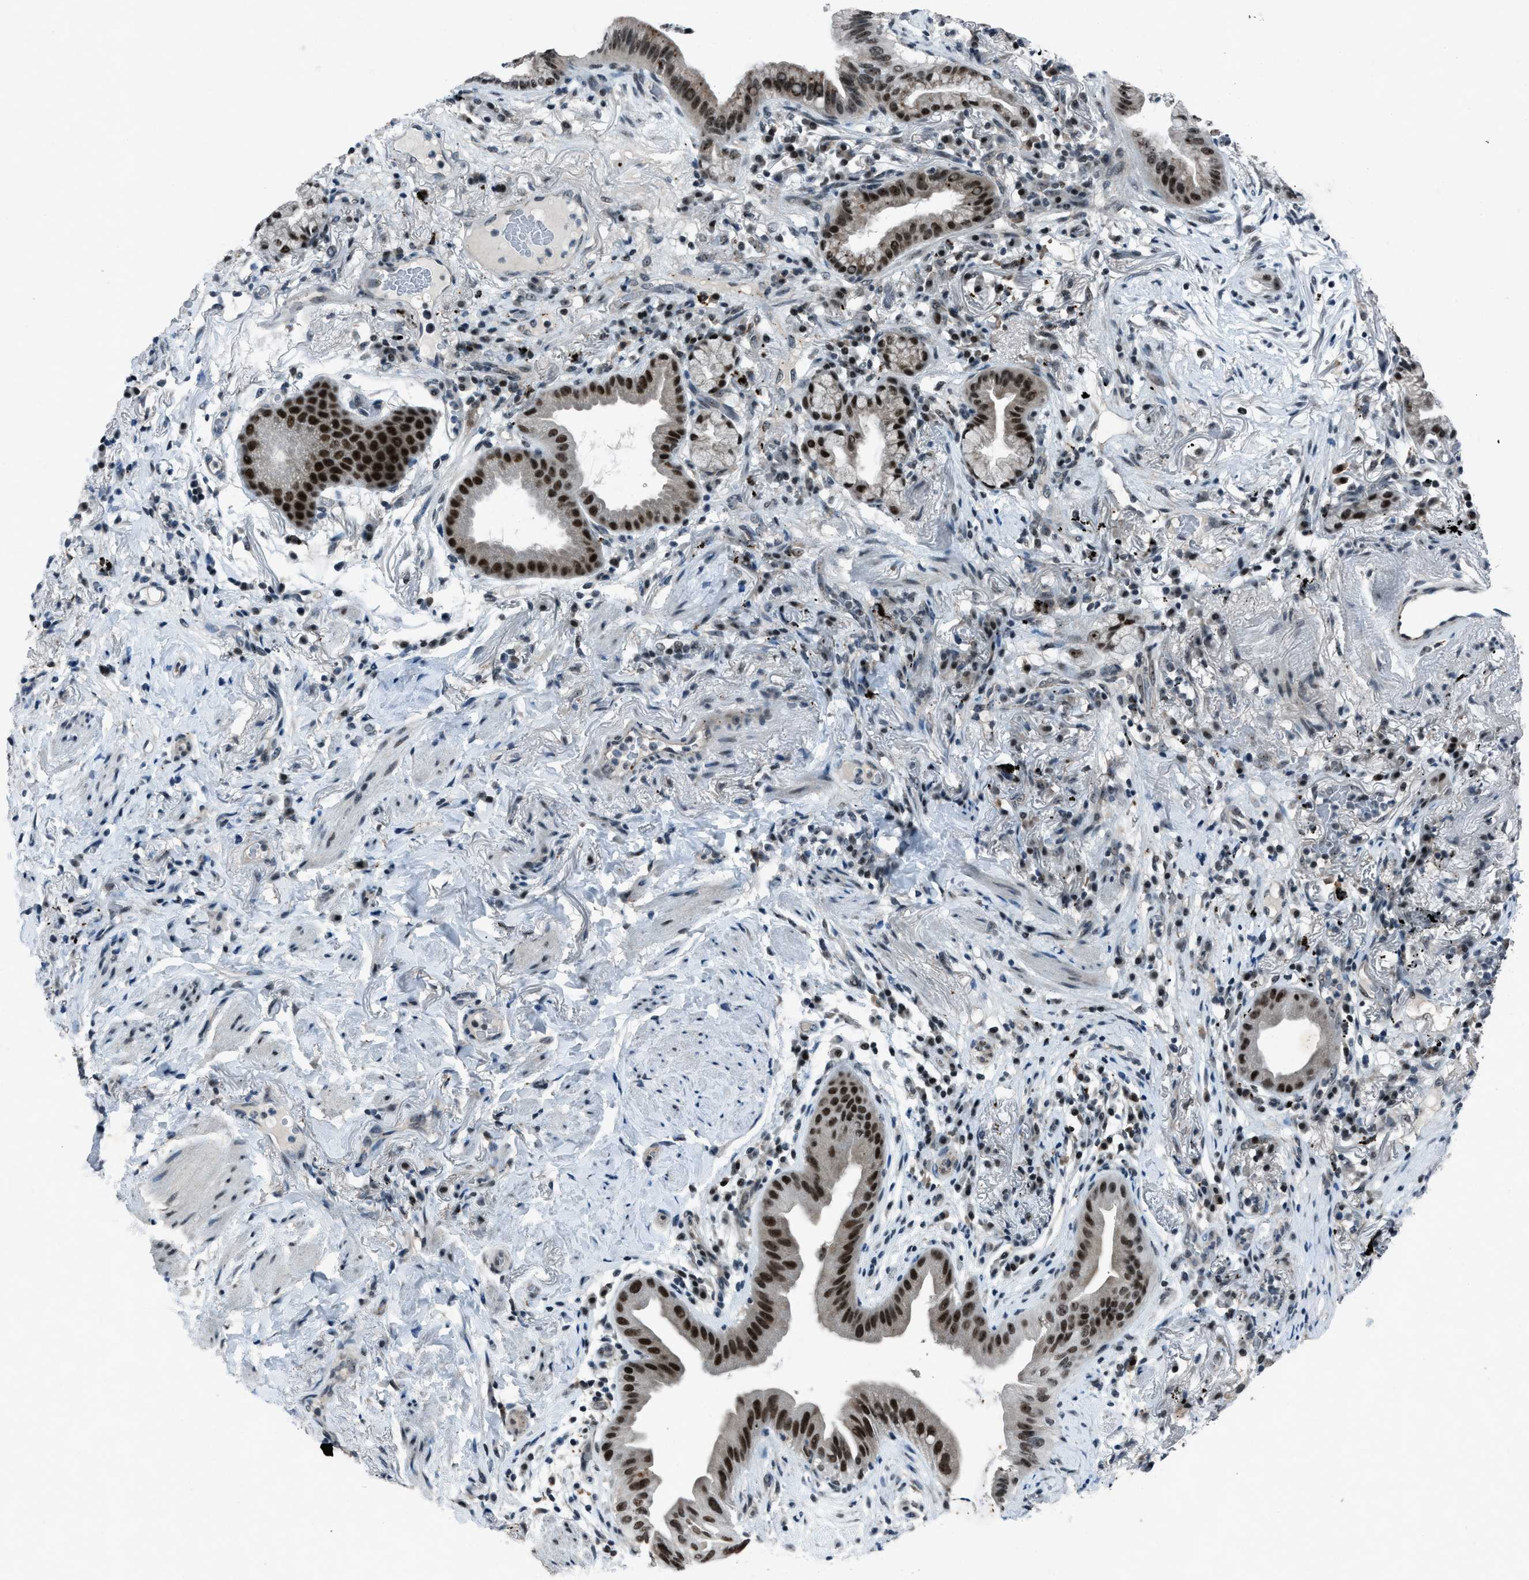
{"staining": {"intensity": "strong", "quantity": ">75%", "location": "nuclear"}, "tissue": "lung cancer", "cell_type": "Tumor cells", "image_type": "cancer", "snomed": [{"axis": "morphology", "description": "Normal tissue, NOS"}, {"axis": "morphology", "description": "Adenocarcinoma, NOS"}, {"axis": "topography", "description": "Bronchus"}, {"axis": "topography", "description": "Lung"}], "caption": "Human lung adenocarcinoma stained with a protein marker exhibits strong staining in tumor cells.", "gene": "ADCY1", "patient": {"sex": "female", "age": 70}}